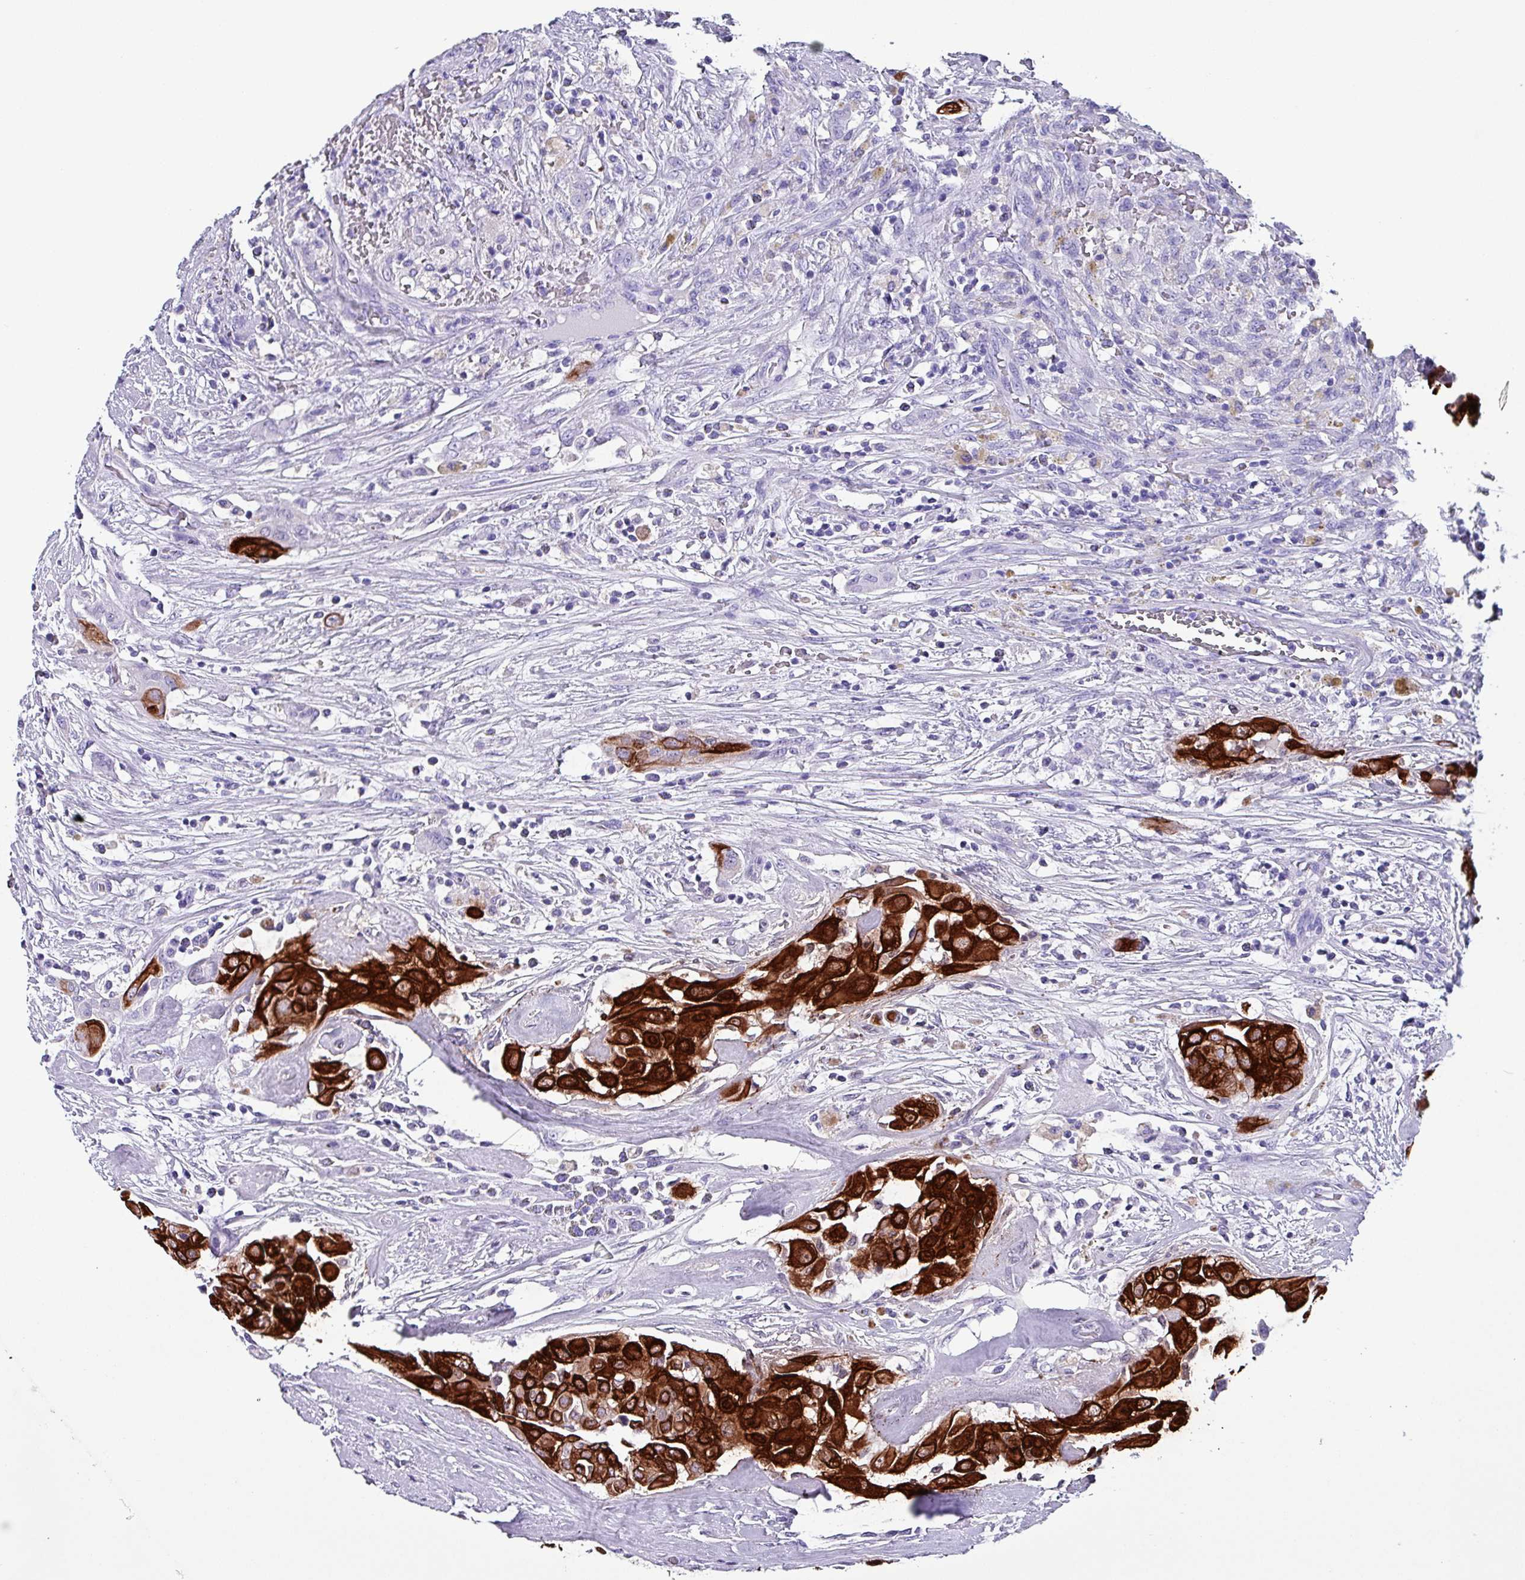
{"staining": {"intensity": "strong", "quantity": "25%-75%", "location": "cytoplasmic/membranous"}, "tissue": "thyroid cancer", "cell_type": "Tumor cells", "image_type": "cancer", "snomed": [{"axis": "morphology", "description": "Papillary adenocarcinoma, NOS"}, {"axis": "topography", "description": "Thyroid gland"}], "caption": "DAB (3,3'-diaminobenzidine) immunohistochemical staining of human thyroid cancer (papillary adenocarcinoma) exhibits strong cytoplasmic/membranous protein staining in about 25%-75% of tumor cells.", "gene": "KRT6C", "patient": {"sex": "female", "age": 59}}